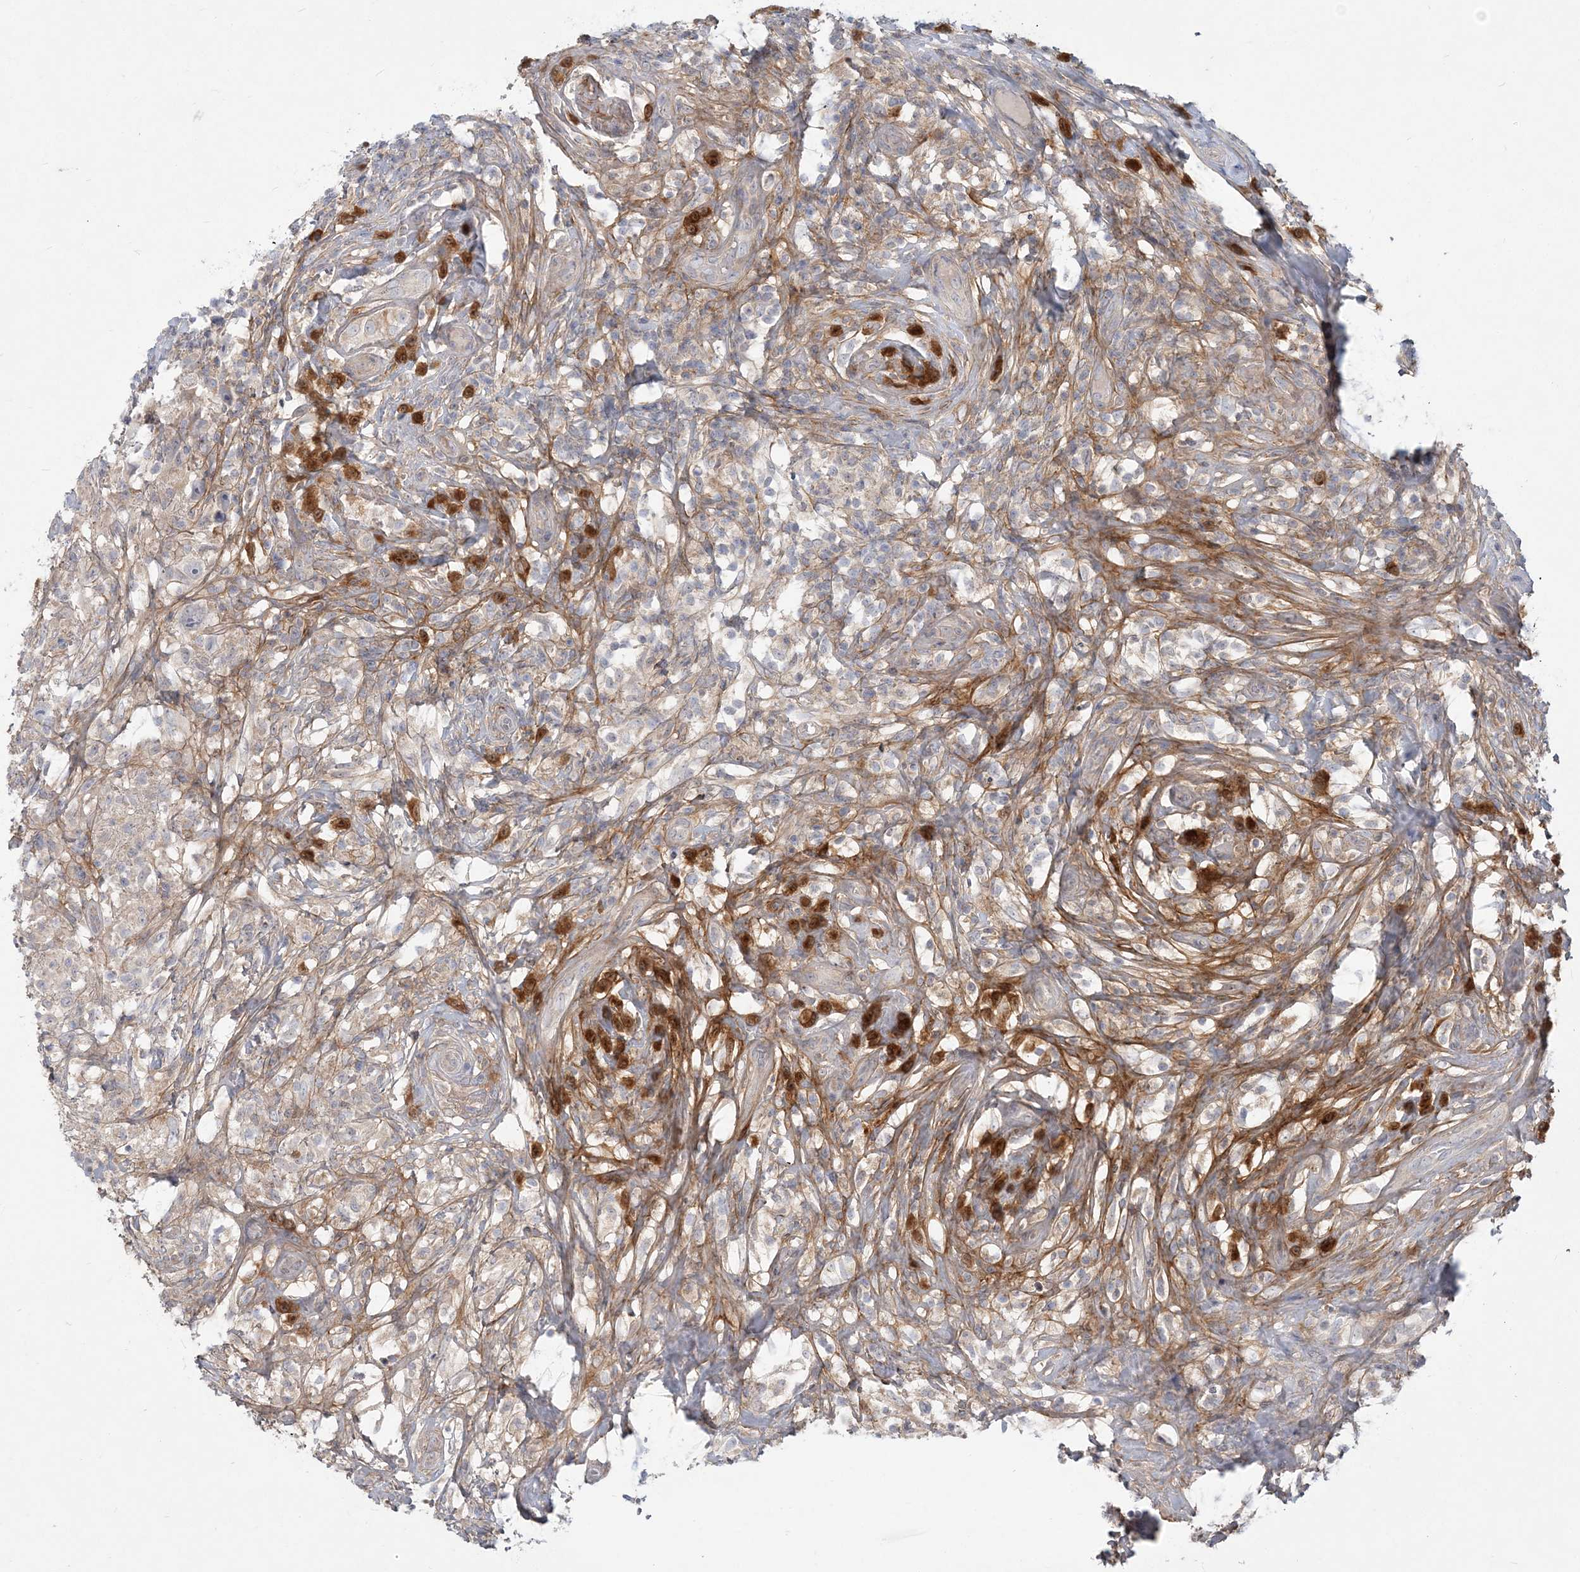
{"staining": {"intensity": "negative", "quantity": "none", "location": "none"}, "tissue": "testis cancer", "cell_type": "Tumor cells", "image_type": "cancer", "snomed": [{"axis": "morphology", "description": "Seminoma, NOS"}, {"axis": "topography", "description": "Testis"}], "caption": "This is a micrograph of immunohistochemistry (IHC) staining of testis cancer (seminoma), which shows no expression in tumor cells. Nuclei are stained in blue.", "gene": "GMPPA", "patient": {"sex": "male", "age": 49}}